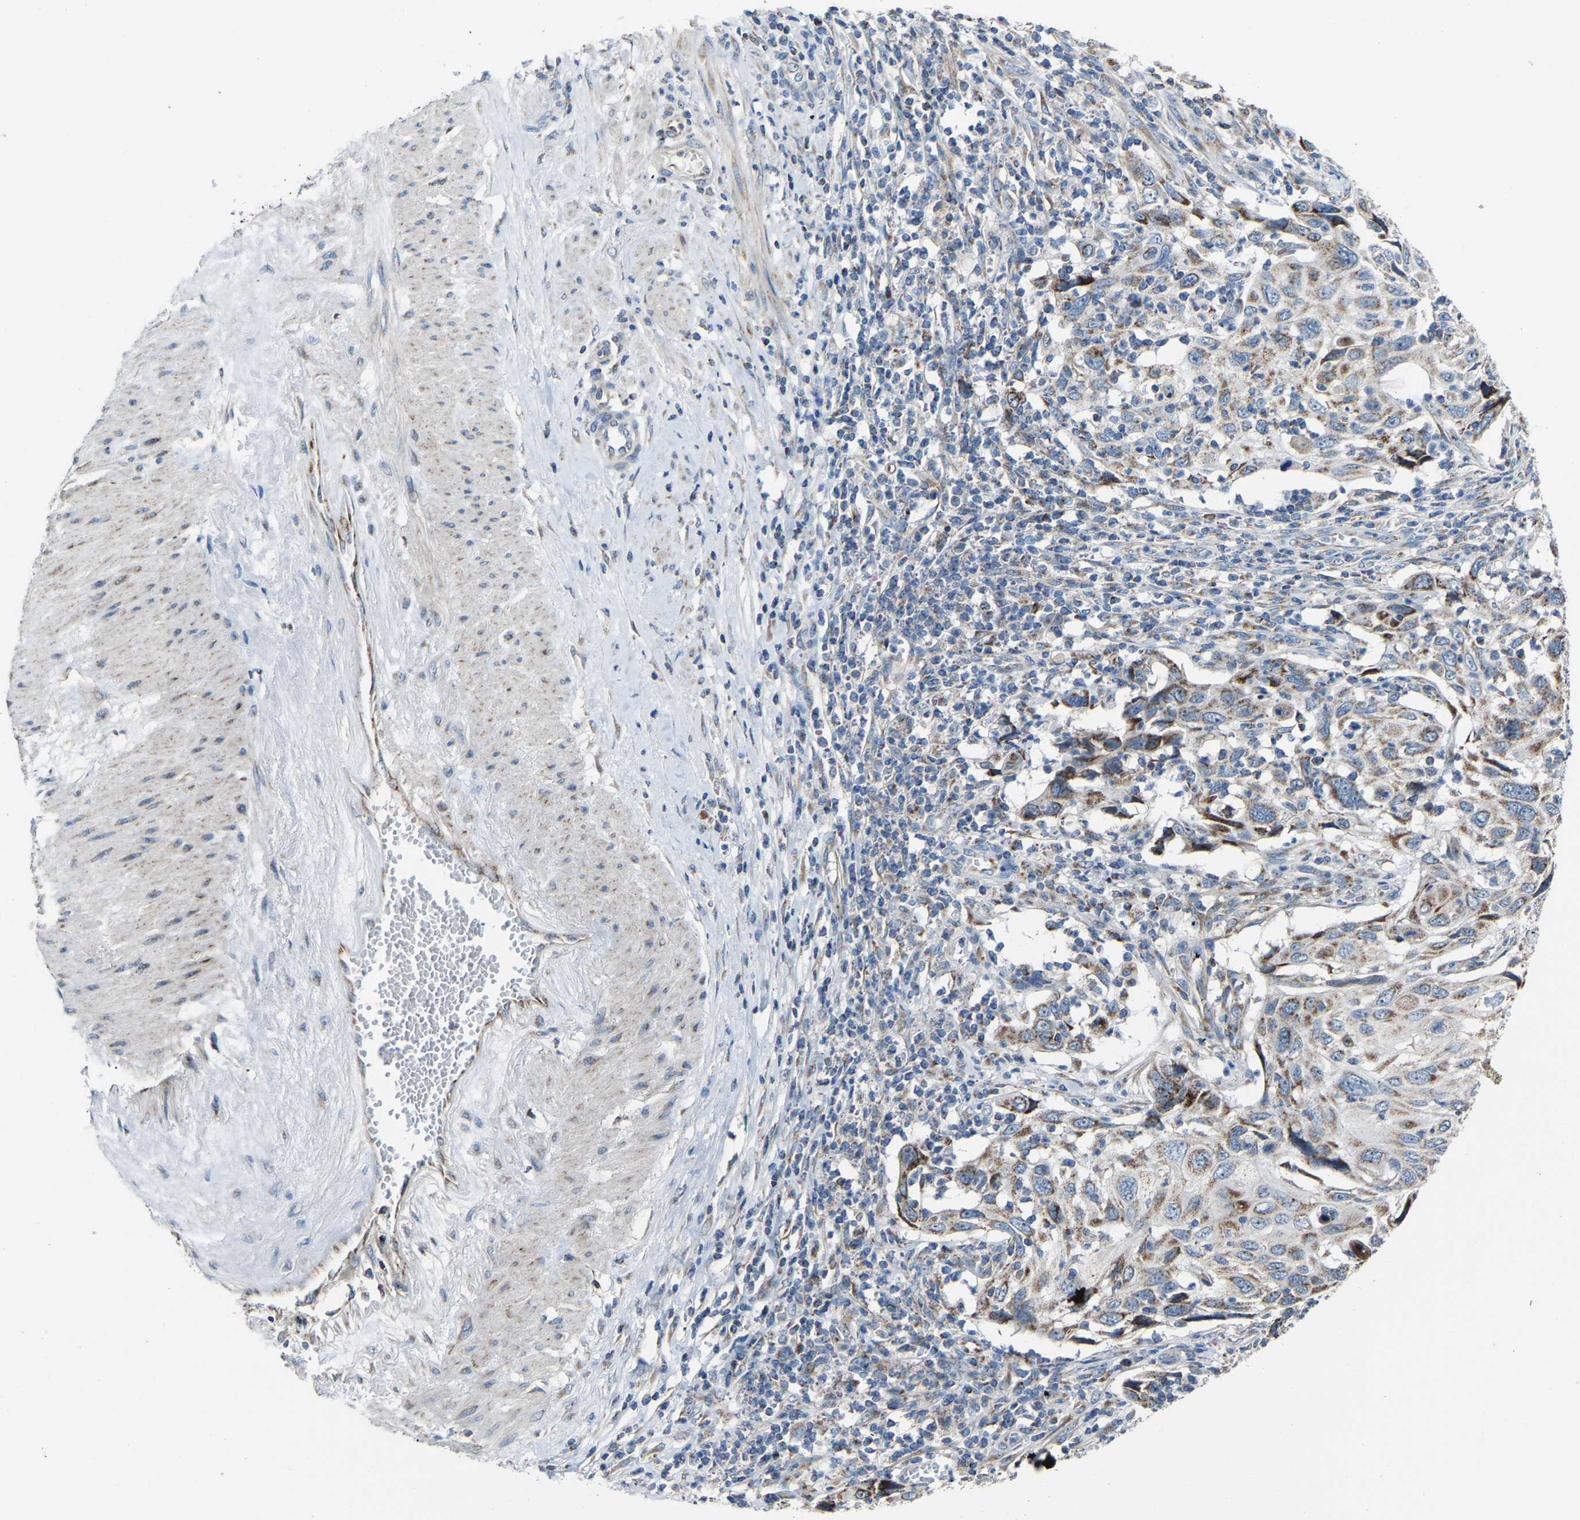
{"staining": {"intensity": "moderate", "quantity": "25%-75%", "location": "cytoplasmic/membranous"}, "tissue": "cervical cancer", "cell_type": "Tumor cells", "image_type": "cancer", "snomed": [{"axis": "morphology", "description": "Squamous cell carcinoma, NOS"}, {"axis": "topography", "description": "Cervix"}], "caption": "This histopathology image demonstrates IHC staining of cervical cancer, with medium moderate cytoplasmic/membranous staining in about 25%-75% of tumor cells.", "gene": "CANT1", "patient": {"sex": "female", "age": 70}}